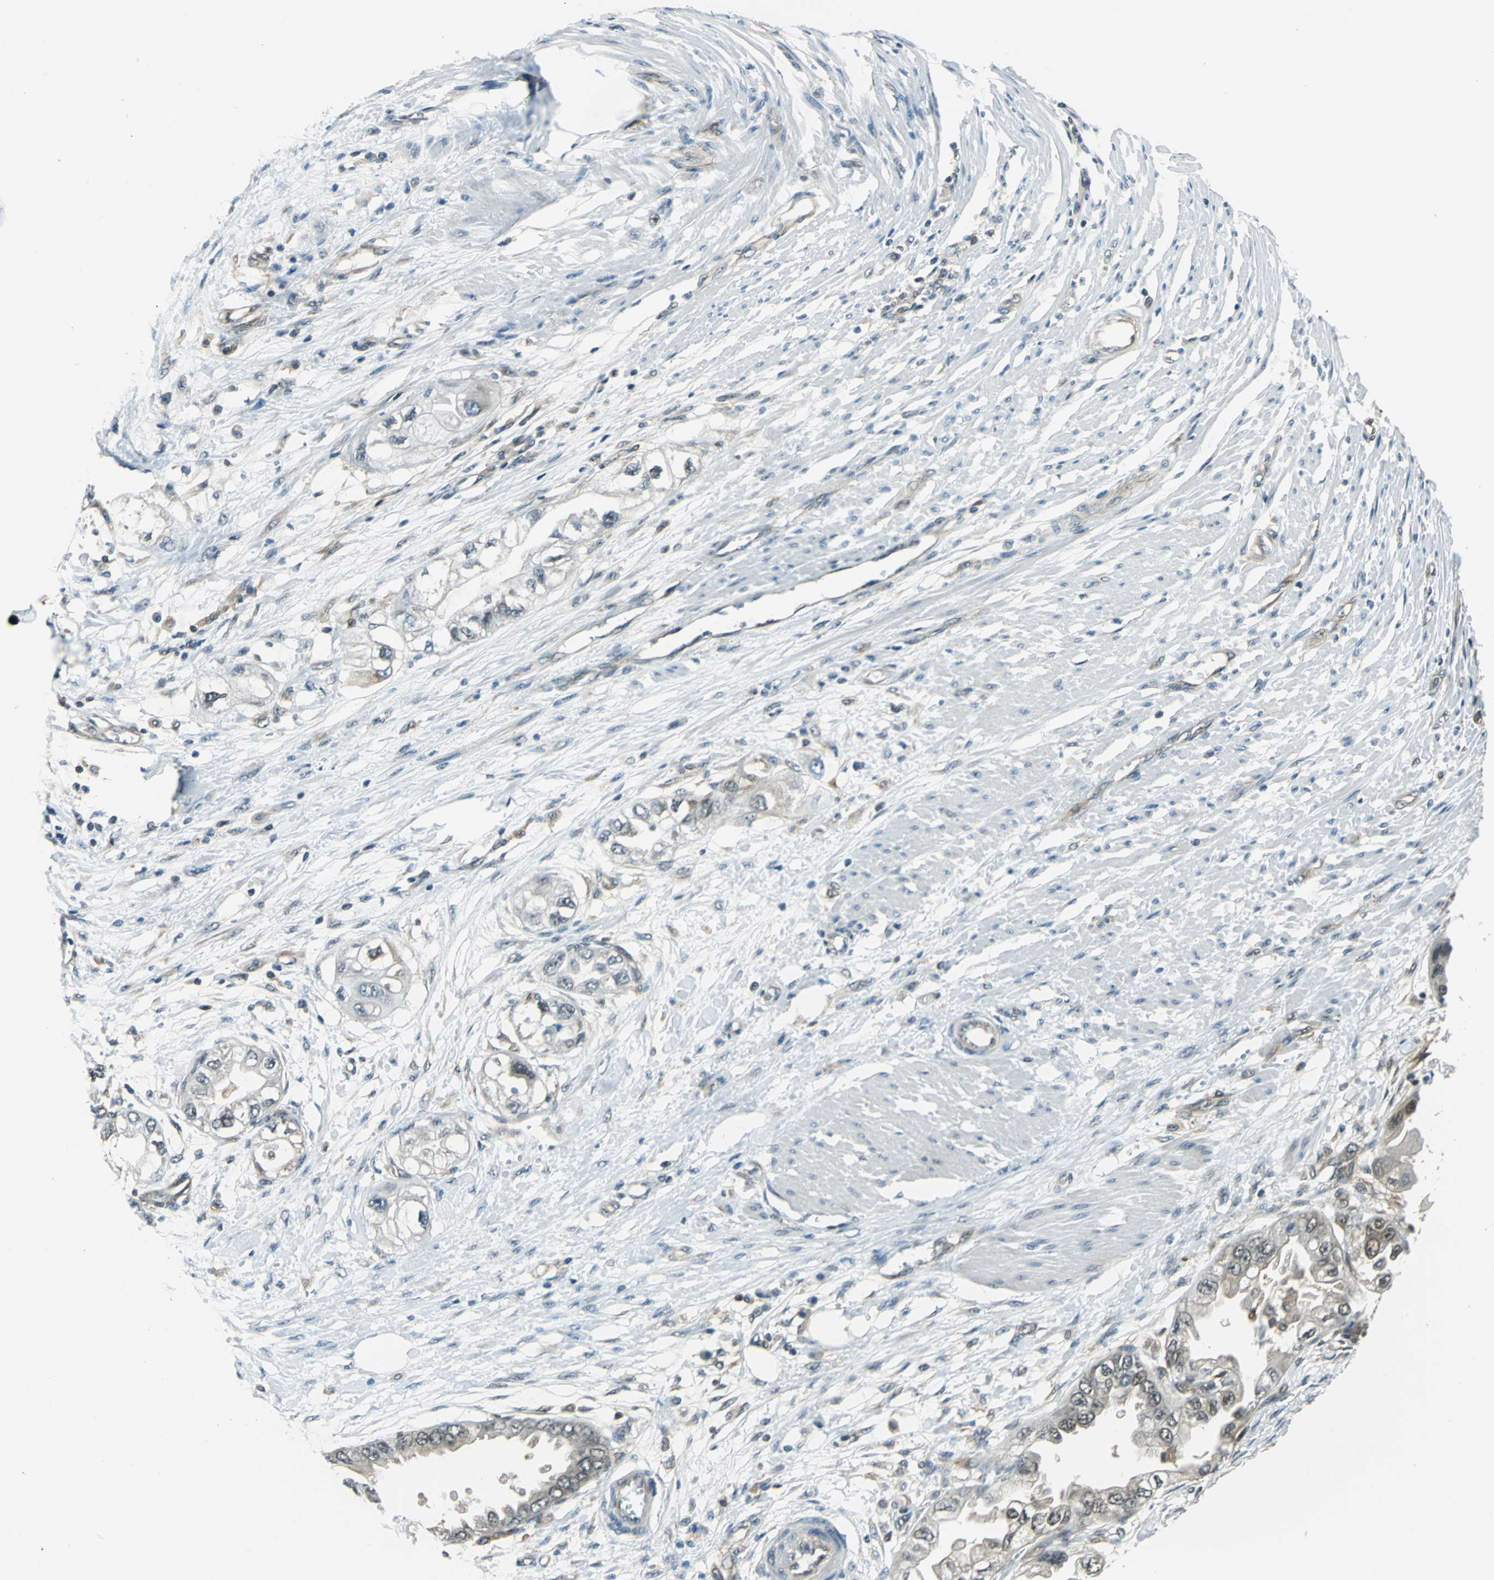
{"staining": {"intensity": "weak", "quantity": "25%-75%", "location": "cytoplasmic/membranous"}, "tissue": "endometrial cancer", "cell_type": "Tumor cells", "image_type": "cancer", "snomed": [{"axis": "morphology", "description": "Adenocarcinoma, NOS"}, {"axis": "topography", "description": "Endometrium"}], "caption": "The image exhibits a brown stain indicating the presence of a protein in the cytoplasmic/membranous of tumor cells in endometrial adenocarcinoma.", "gene": "ARPC3", "patient": {"sex": "female", "age": 67}}